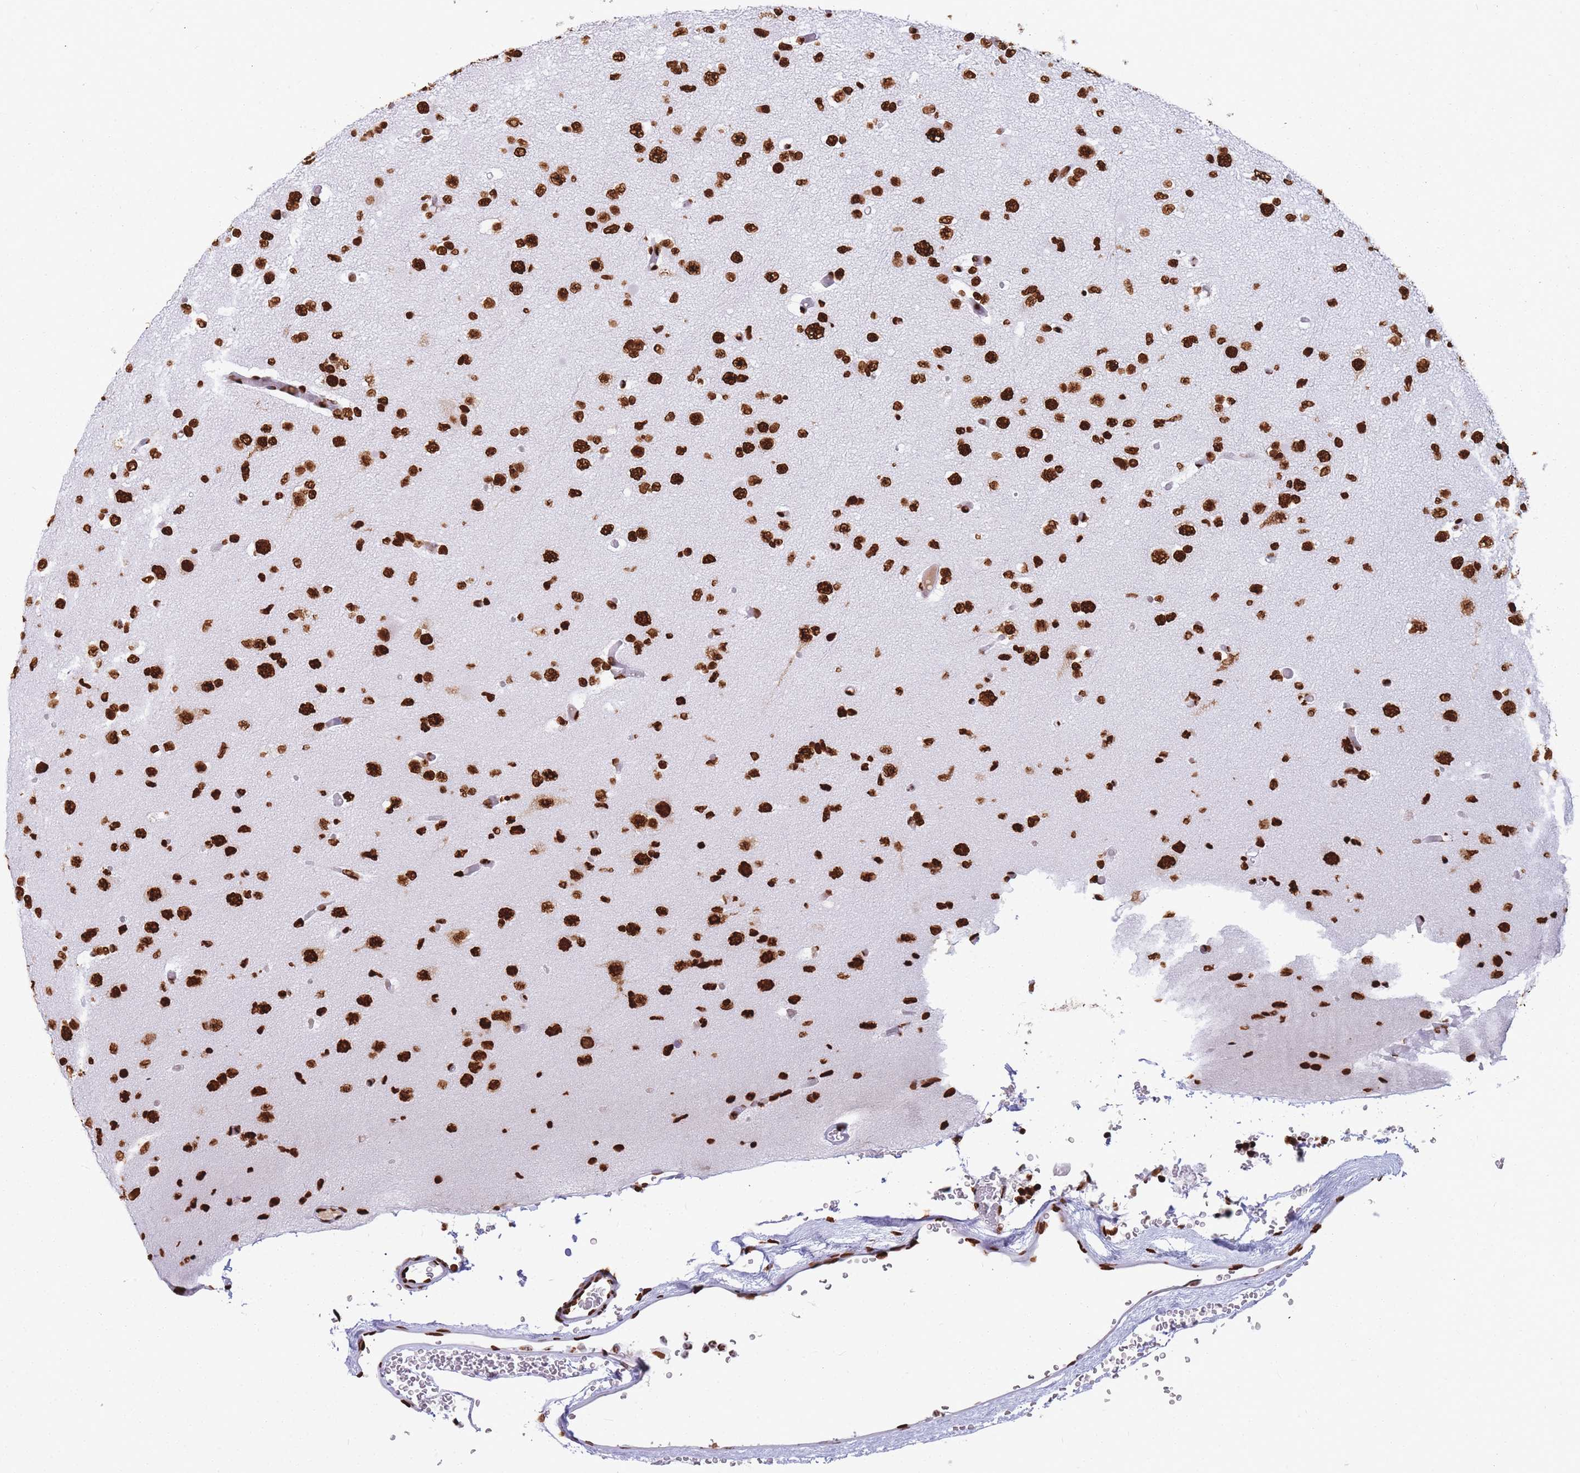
{"staining": {"intensity": "strong", "quantity": ">75%", "location": "nuclear"}, "tissue": "glioma", "cell_type": "Tumor cells", "image_type": "cancer", "snomed": [{"axis": "morphology", "description": "Glioma, malignant, Low grade"}, {"axis": "topography", "description": "Brain"}], "caption": "Tumor cells demonstrate high levels of strong nuclear expression in about >75% of cells in human malignant glioma (low-grade).", "gene": "HNRNPUL1", "patient": {"sex": "female", "age": 22}}